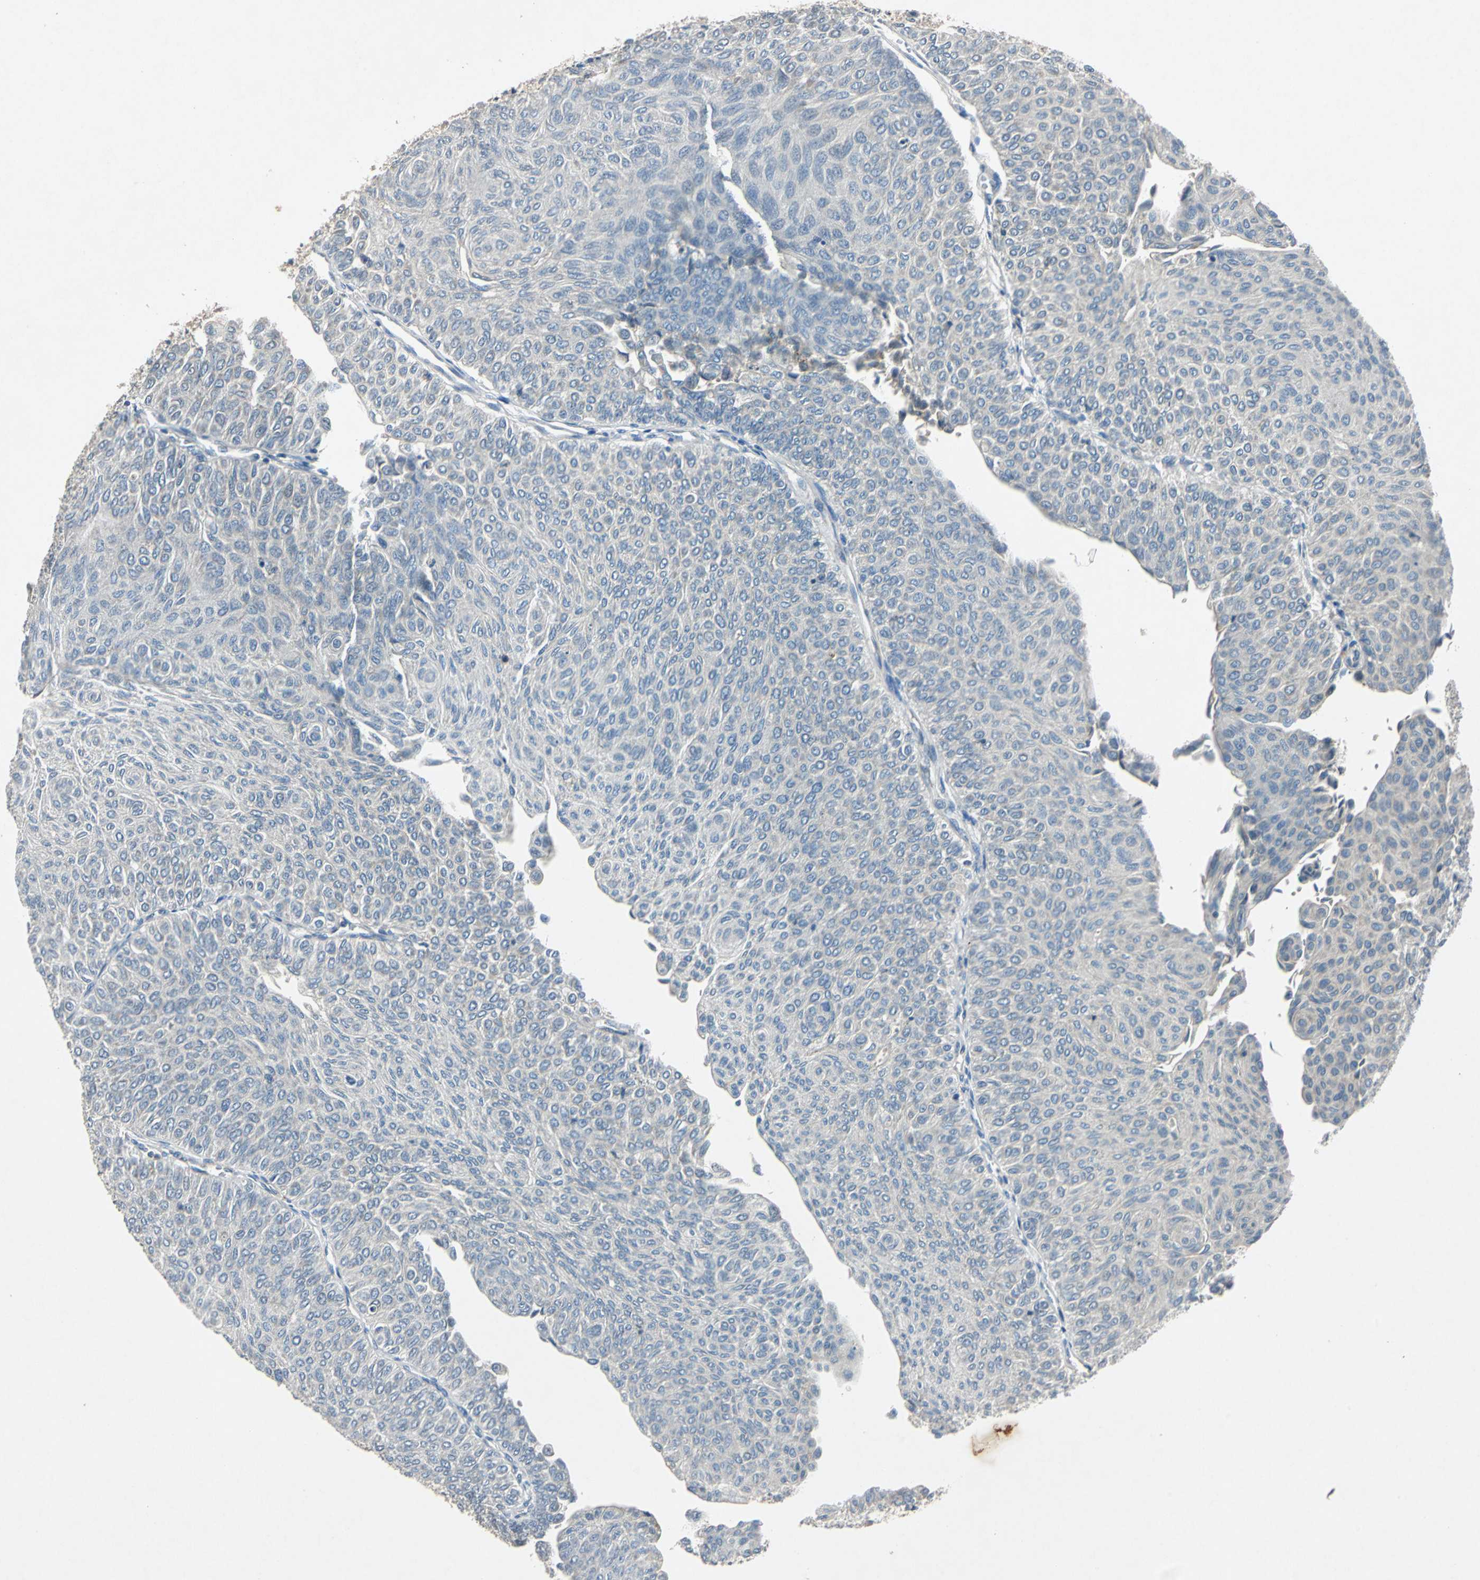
{"staining": {"intensity": "negative", "quantity": "none", "location": "none"}, "tissue": "urothelial cancer", "cell_type": "Tumor cells", "image_type": "cancer", "snomed": [{"axis": "morphology", "description": "Urothelial carcinoma, Low grade"}, {"axis": "topography", "description": "Urinary bladder"}], "caption": "IHC image of low-grade urothelial carcinoma stained for a protein (brown), which shows no expression in tumor cells.", "gene": "SLC2A13", "patient": {"sex": "male", "age": 78}}